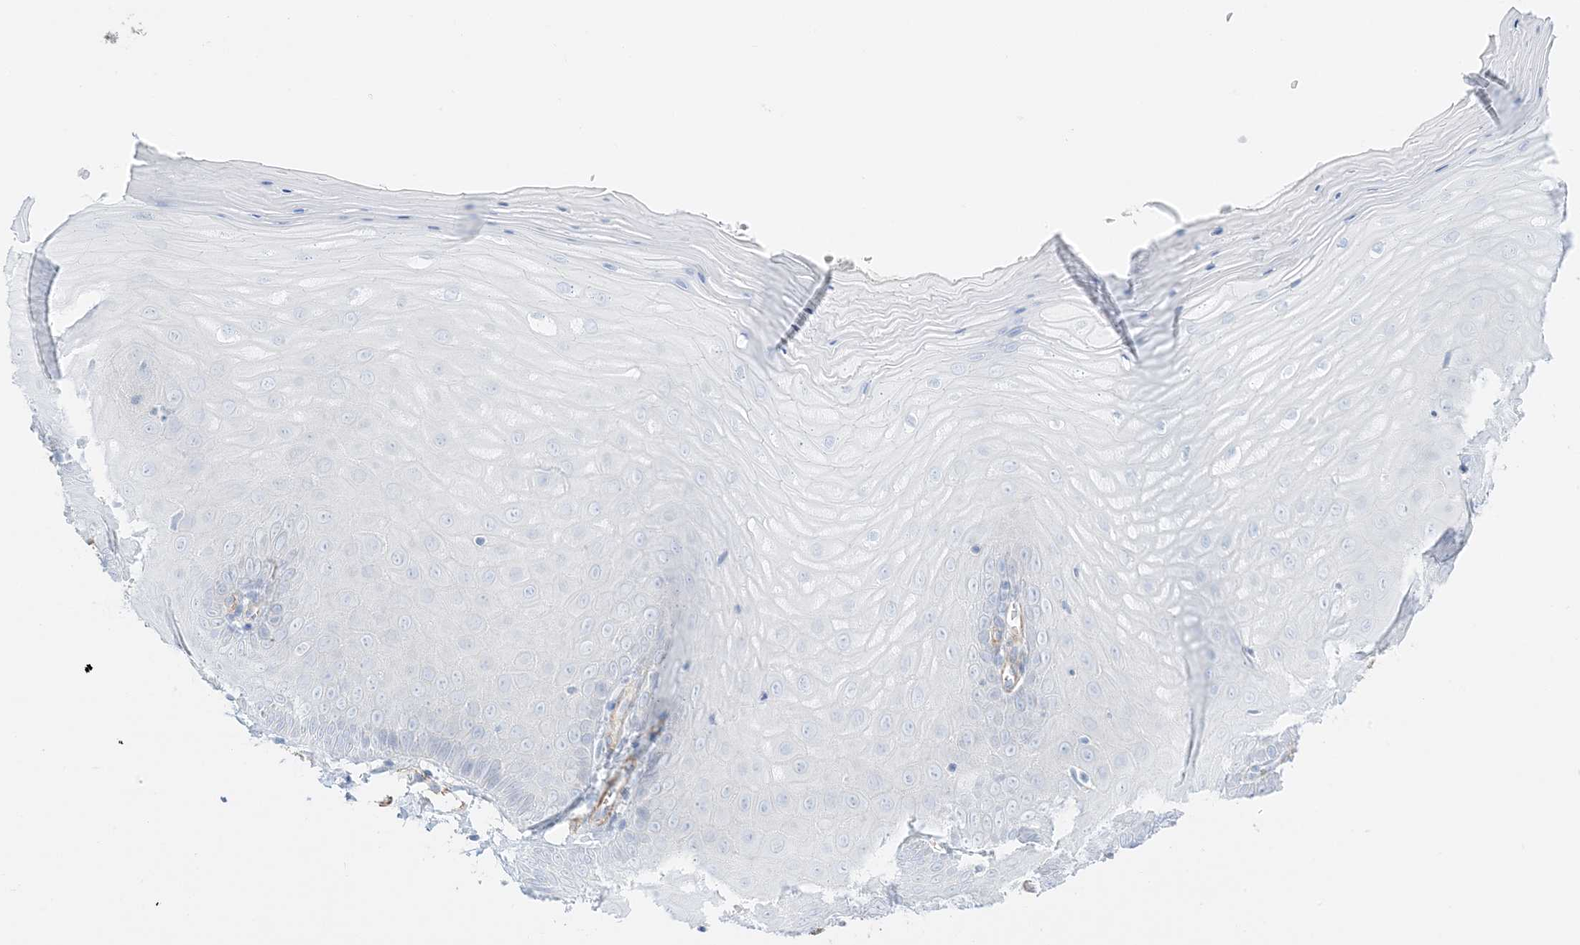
{"staining": {"intensity": "negative", "quantity": "none", "location": "none"}, "tissue": "cervix", "cell_type": "Glandular cells", "image_type": "normal", "snomed": [{"axis": "morphology", "description": "Normal tissue, NOS"}, {"axis": "topography", "description": "Cervix"}], "caption": "Glandular cells are negative for protein expression in normal human cervix. The staining is performed using DAB (3,3'-diaminobenzidine) brown chromogen with nuclei counter-stained in using hematoxylin.", "gene": "SLC22A13", "patient": {"sex": "female", "age": 55}}